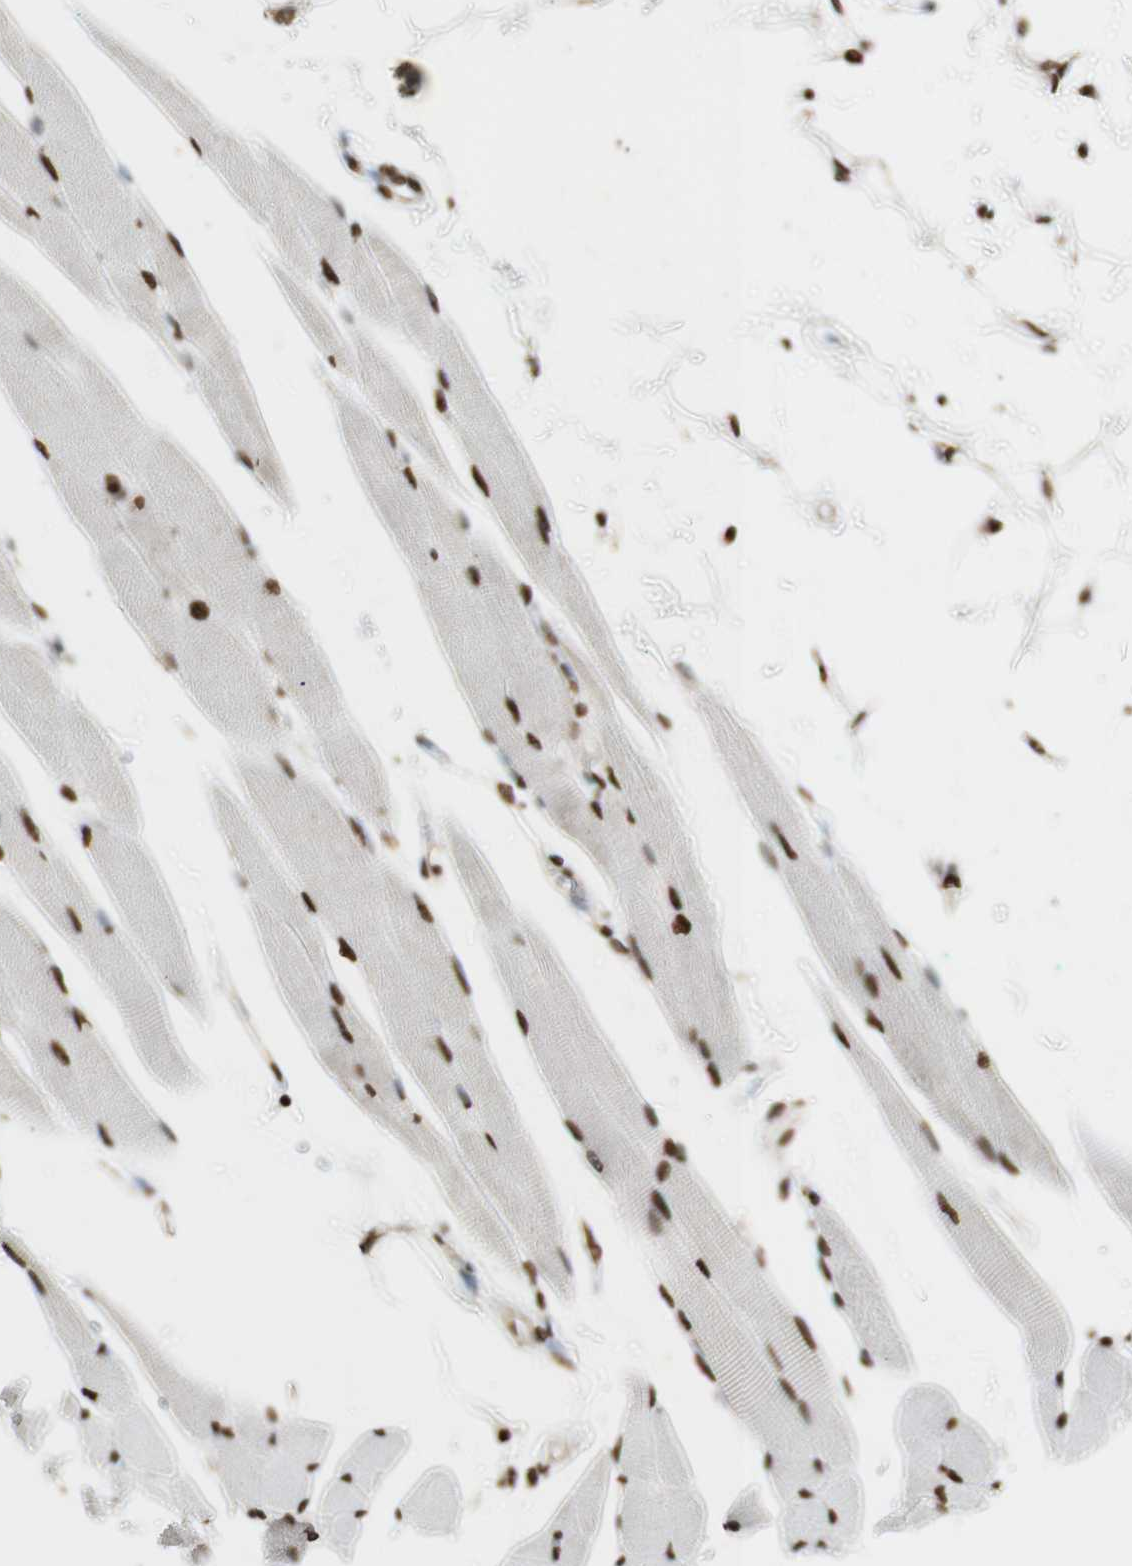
{"staining": {"intensity": "strong", "quantity": ">75%", "location": "nuclear"}, "tissue": "skeletal muscle", "cell_type": "Myocytes", "image_type": "normal", "snomed": [{"axis": "morphology", "description": "Normal tissue, NOS"}, {"axis": "topography", "description": "Skeletal muscle"}, {"axis": "topography", "description": "Oral tissue"}, {"axis": "topography", "description": "Peripheral nerve tissue"}], "caption": "Skeletal muscle was stained to show a protein in brown. There is high levels of strong nuclear positivity in about >75% of myocytes. (Stains: DAB (3,3'-diaminobenzidine) in brown, nuclei in blue, Microscopy: brightfield microscopy at high magnification).", "gene": "HNRNPA2B1", "patient": {"sex": "female", "age": 84}}